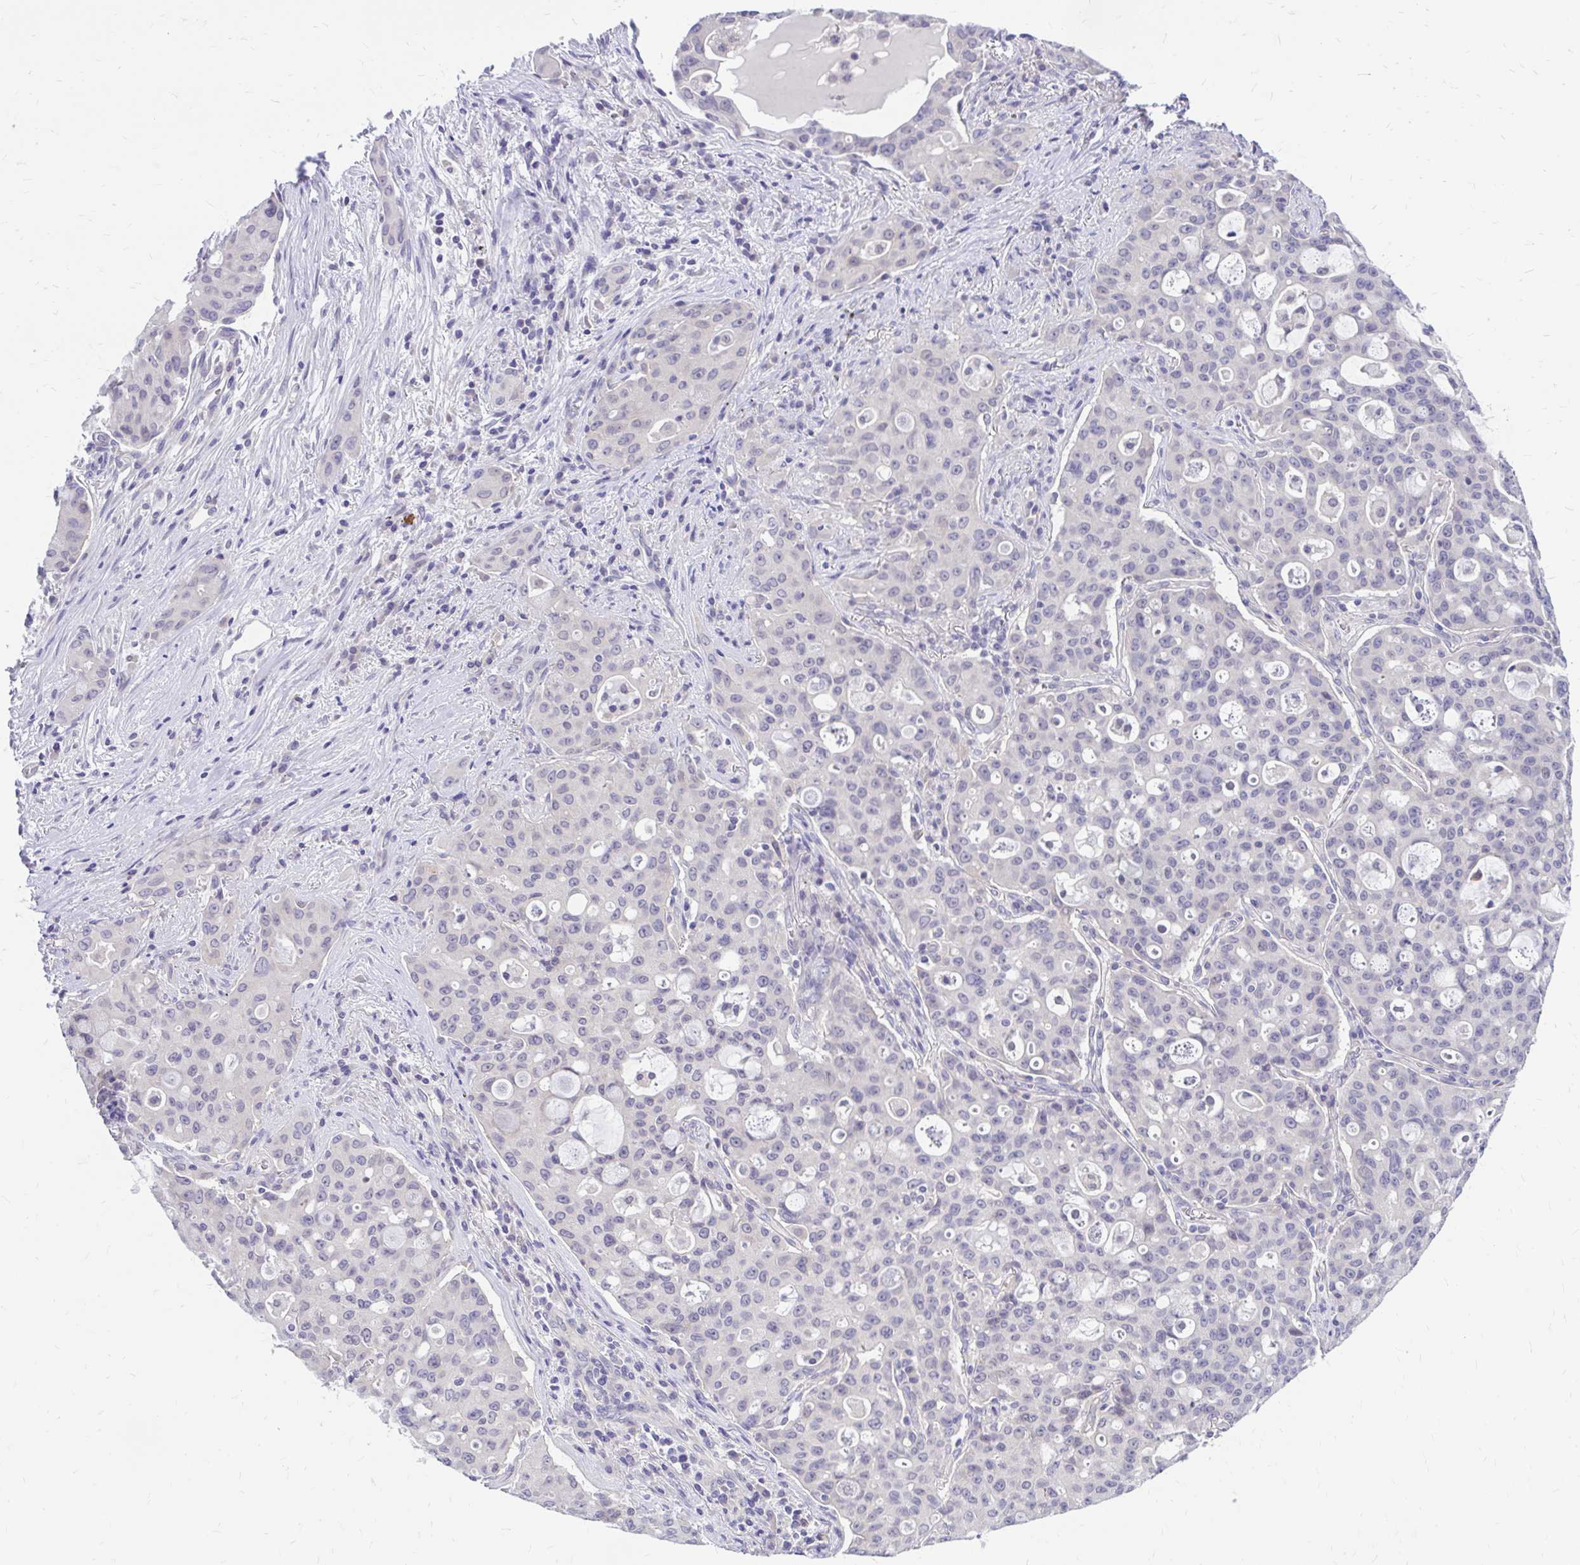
{"staining": {"intensity": "negative", "quantity": "none", "location": "none"}, "tissue": "lung cancer", "cell_type": "Tumor cells", "image_type": "cancer", "snomed": [{"axis": "morphology", "description": "Adenocarcinoma, NOS"}, {"axis": "topography", "description": "Lung"}], "caption": "The histopathology image shows no significant expression in tumor cells of lung cancer.", "gene": "MAP1LC3A", "patient": {"sex": "female", "age": 44}}